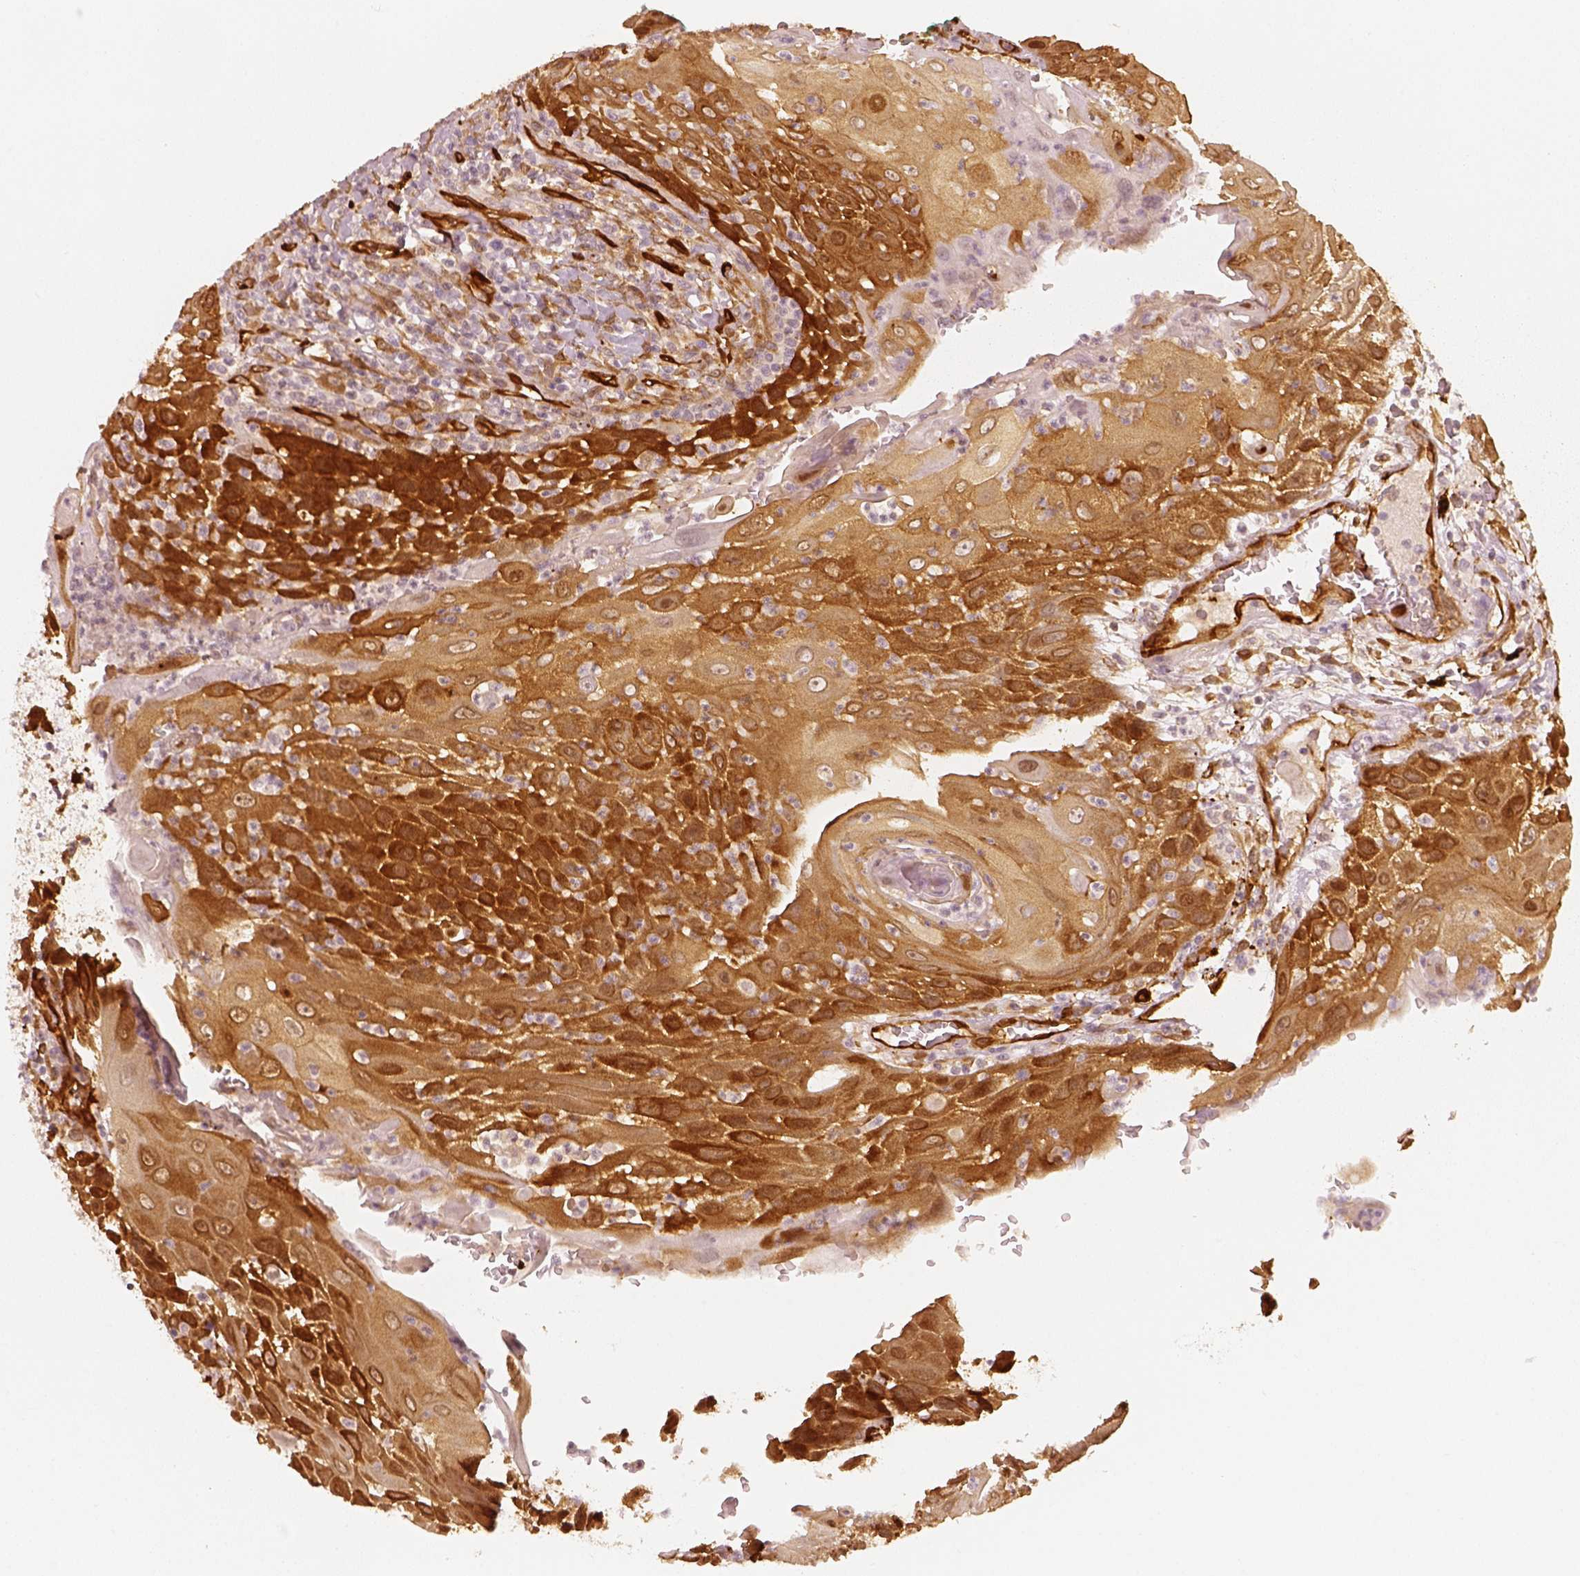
{"staining": {"intensity": "strong", "quantity": ">75%", "location": "cytoplasmic/membranous"}, "tissue": "head and neck cancer", "cell_type": "Tumor cells", "image_type": "cancer", "snomed": [{"axis": "morphology", "description": "Squamous cell carcinoma, NOS"}, {"axis": "topography", "description": "Head-Neck"}], "caption": "Head and neck cancer stained with immunohistochemistry (IHC) exhibits strong cytoplasmic/membranous staining in about >75% of tumor cells. (DAB (3,3'-diaminobenzidine) = brown stain, brightfield microscopy at high magnification).", "gene": "FSCN1", "patient": {"sex": "male", "age": 69}}